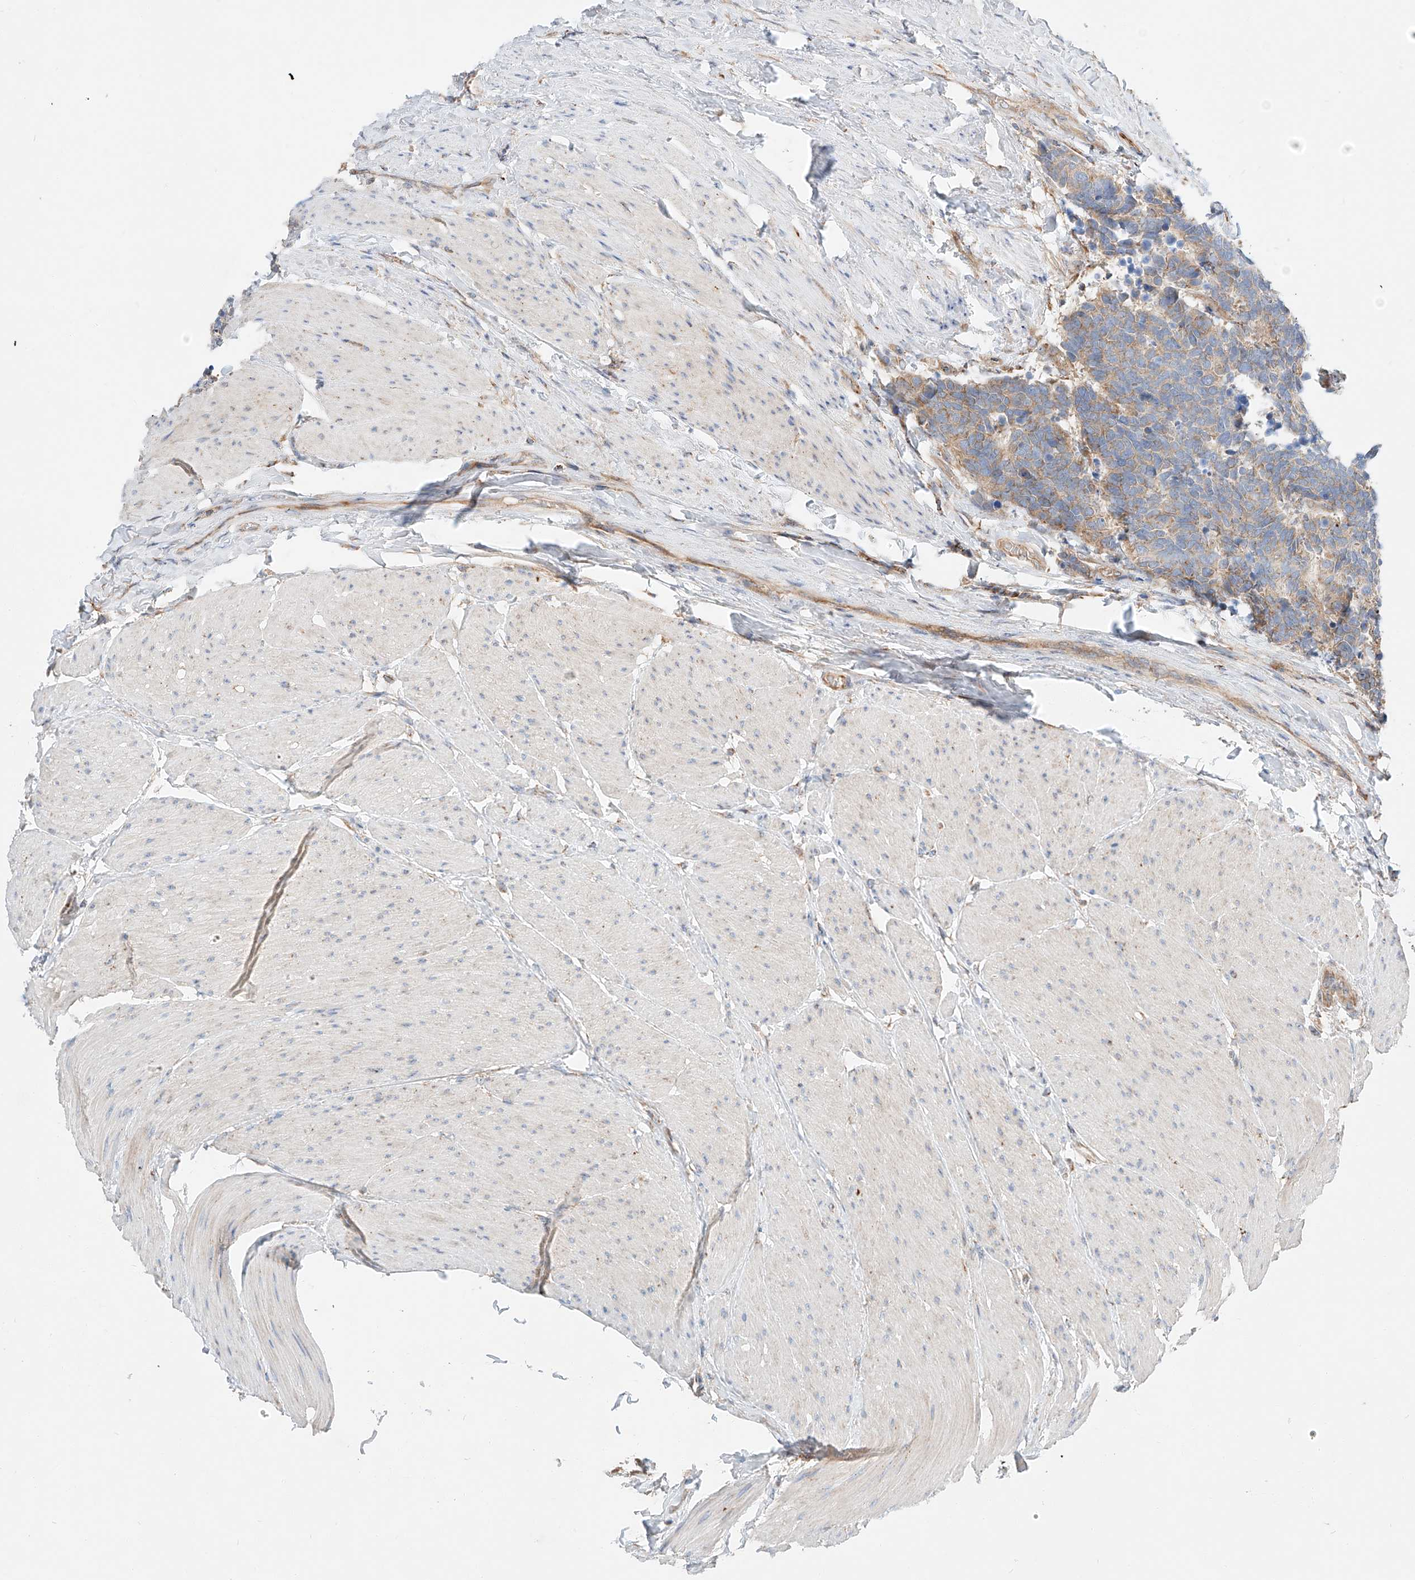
{"staining": {"intensity": "moderate", "quantity": "25%-75%", "location": "cytoplasmic/membranous"}, "tissue": "carcinoid", "cell_type": "Tumor cells", "image_type": "cancer", "snomed": [{"axis": "morphology", "description": "Carcinoma, NOS"}, {"axis": "morphology", "description": "Carcinoid, malignant, NOS"}, {"axis": "topography", "description": "Urinary bladder"}], "caption": "Carcinoid stained for a protein displays moderate cytoplasmic/membranous positivity in tumor cells.", "gene": "RUSC1", "patient": {"sex": "male", "age": 57}}